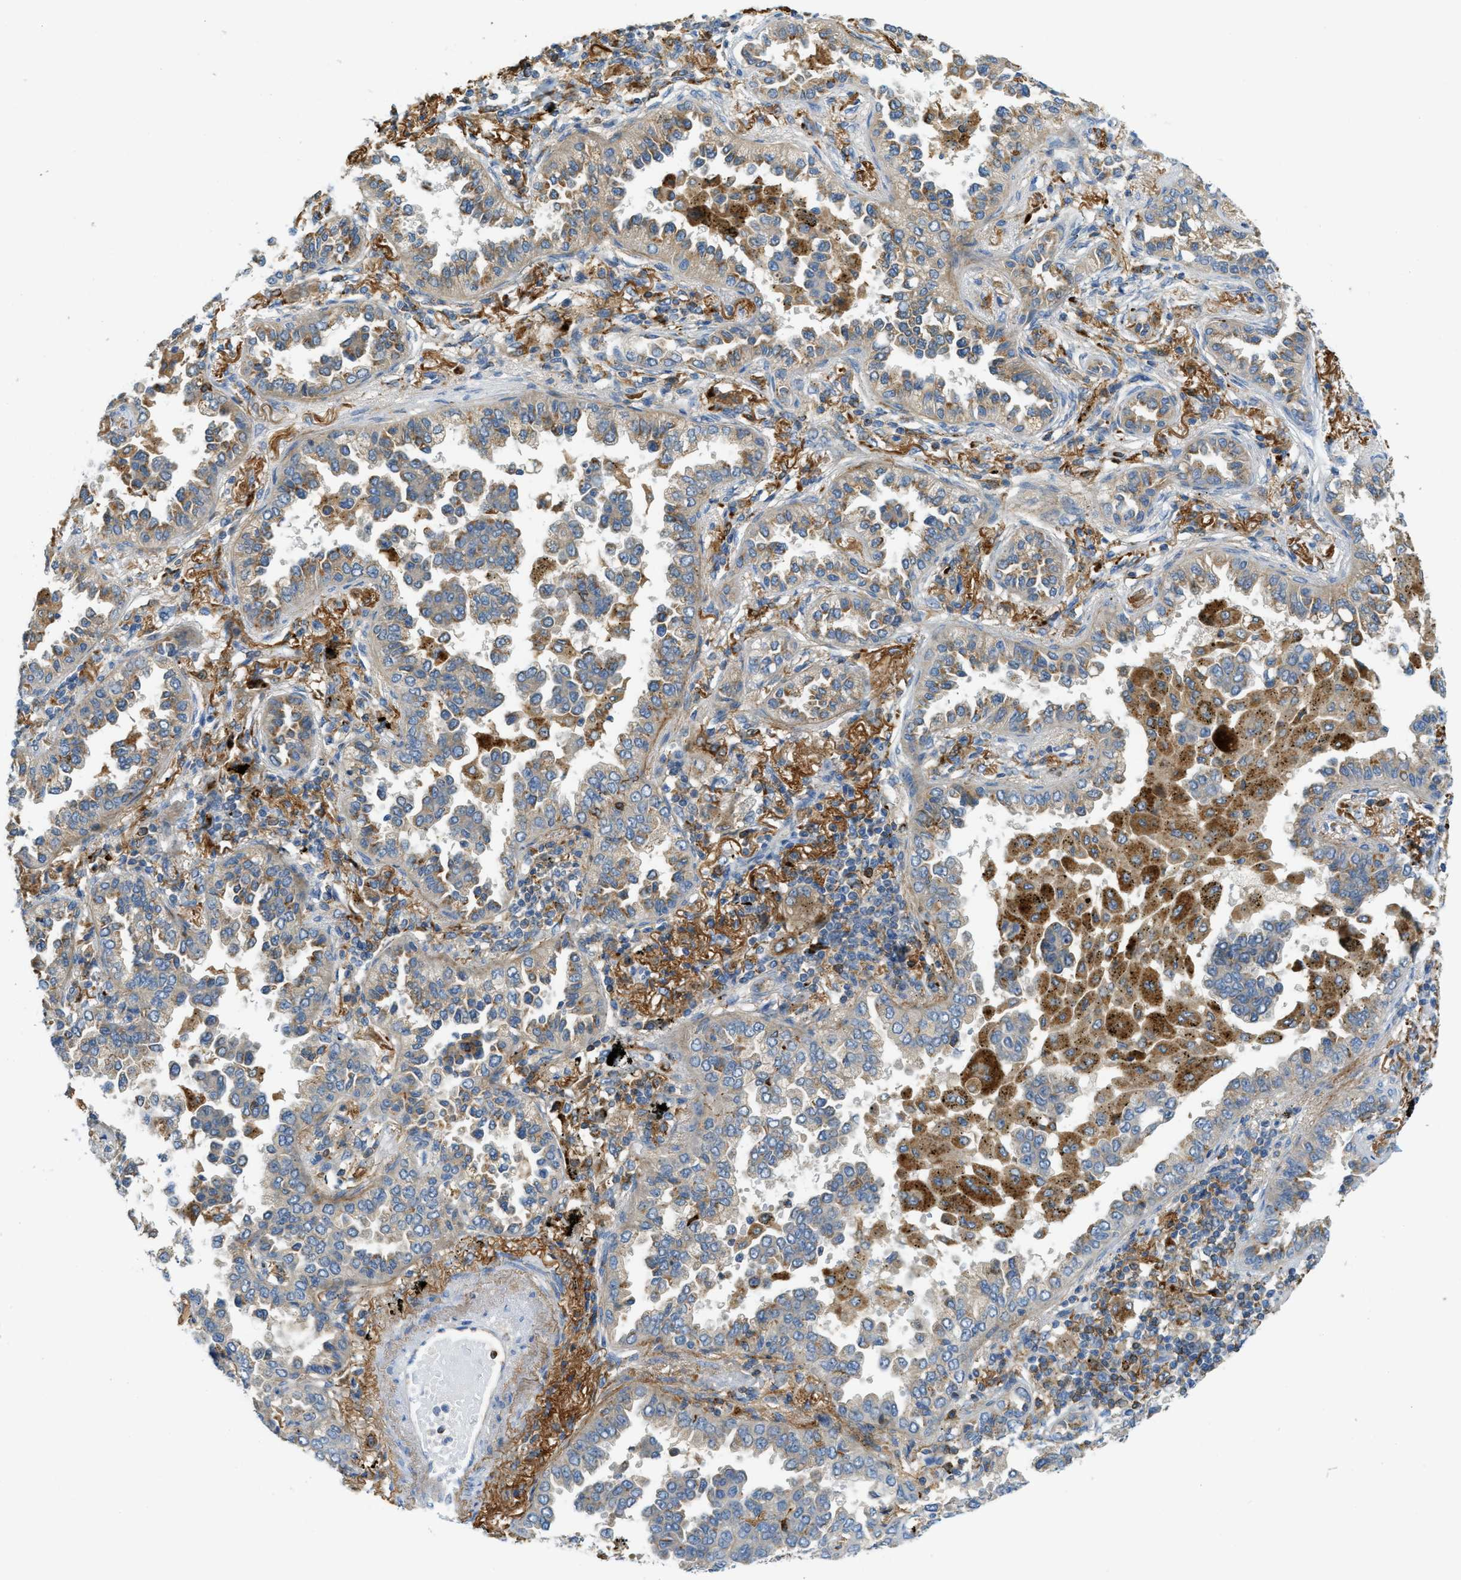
{"staining": {"intensity": "moderate", "quantity": "25%-75%", "location": "cytoplasmic/membranous"}, "tissue": "lung cancer", "cell_type": "Tumor cells", "image_type": "cancer", "snomed": [{"axis": "morphology", "description": "Normal tissue, NOS"}, {"axis": "morphology", "description": "Adenocarcinoma, NOS"}, {"axis": "topography", "description": "Lung"}], "caption": "Lung adenocarcinoma tissue shows moderate cytoplasmic/membranous expression in approximately 25%-75% of tumor cells, visualized by immunohistochemistry. Using DAB (3,3'-diaminobenzidine) (brown) and hematoxylin (blue) stains, captured at high magnification using brightfield microscopy.", "gene": "PLBD2", "patient": {"sex": "male", "age": 59}}